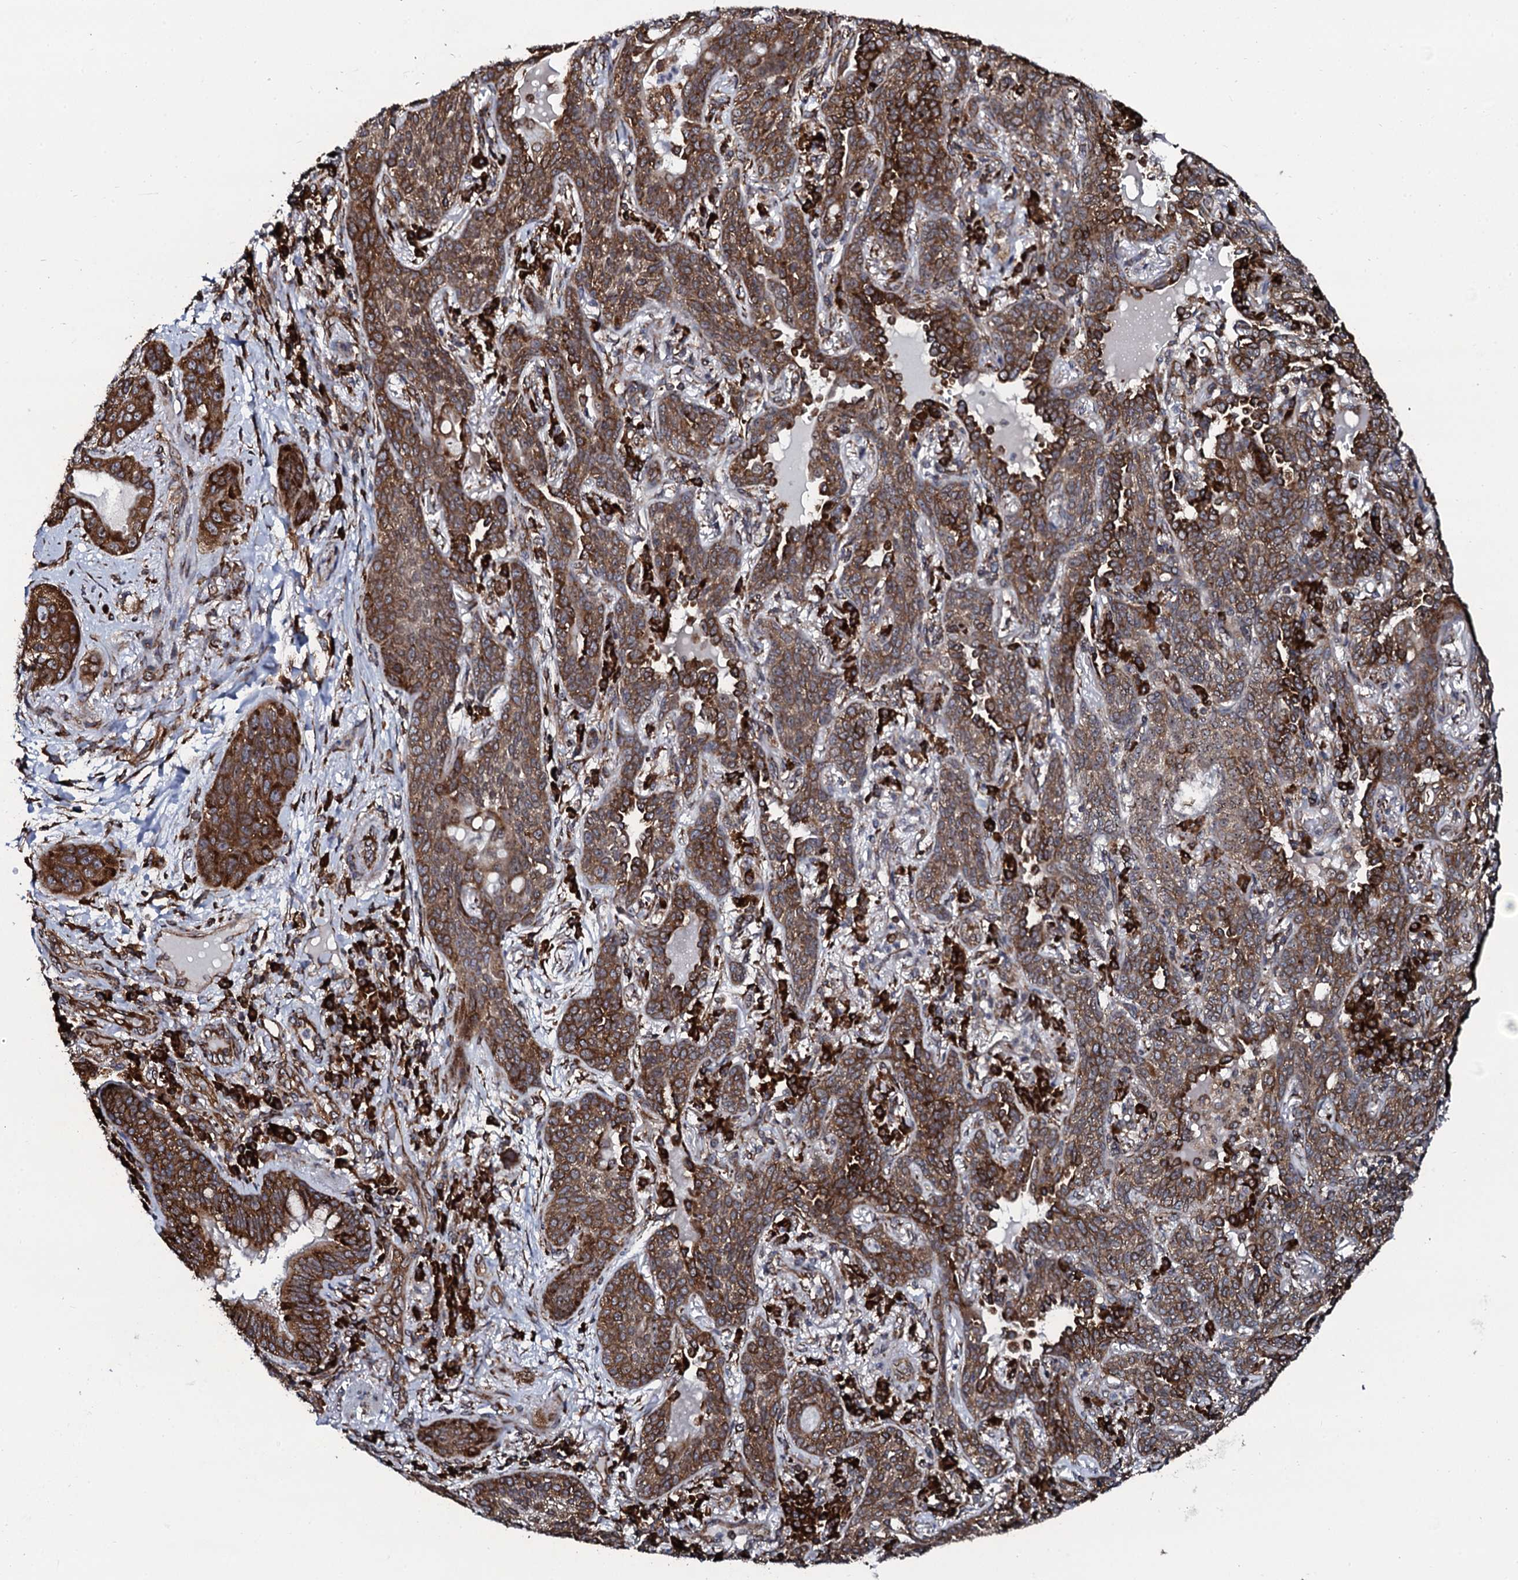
{"staining": {"intensity": "strong", "quantity": ">75%", "location": "cytoplasmic/membranous"}, "tissue": "lung cancer", "cell_type": "Tumor cells", "image_type": "cancer", "snomed": [{"axis": "morphology", "description": "Squamous cell carcinoma, NOS"}, {"axis": "topography", "description": "Lung"}], "caption": "Immunohistochemical staining of lung cancer demonstrates high levels of strong cytoplasmic/membranous protein positivity in about >75% of tumor cells. The protein is shown in brown color, while the nuclei are stained blue.", "gene": "SPTY2D1", "patient": {"sex": "female", "age": 70}}